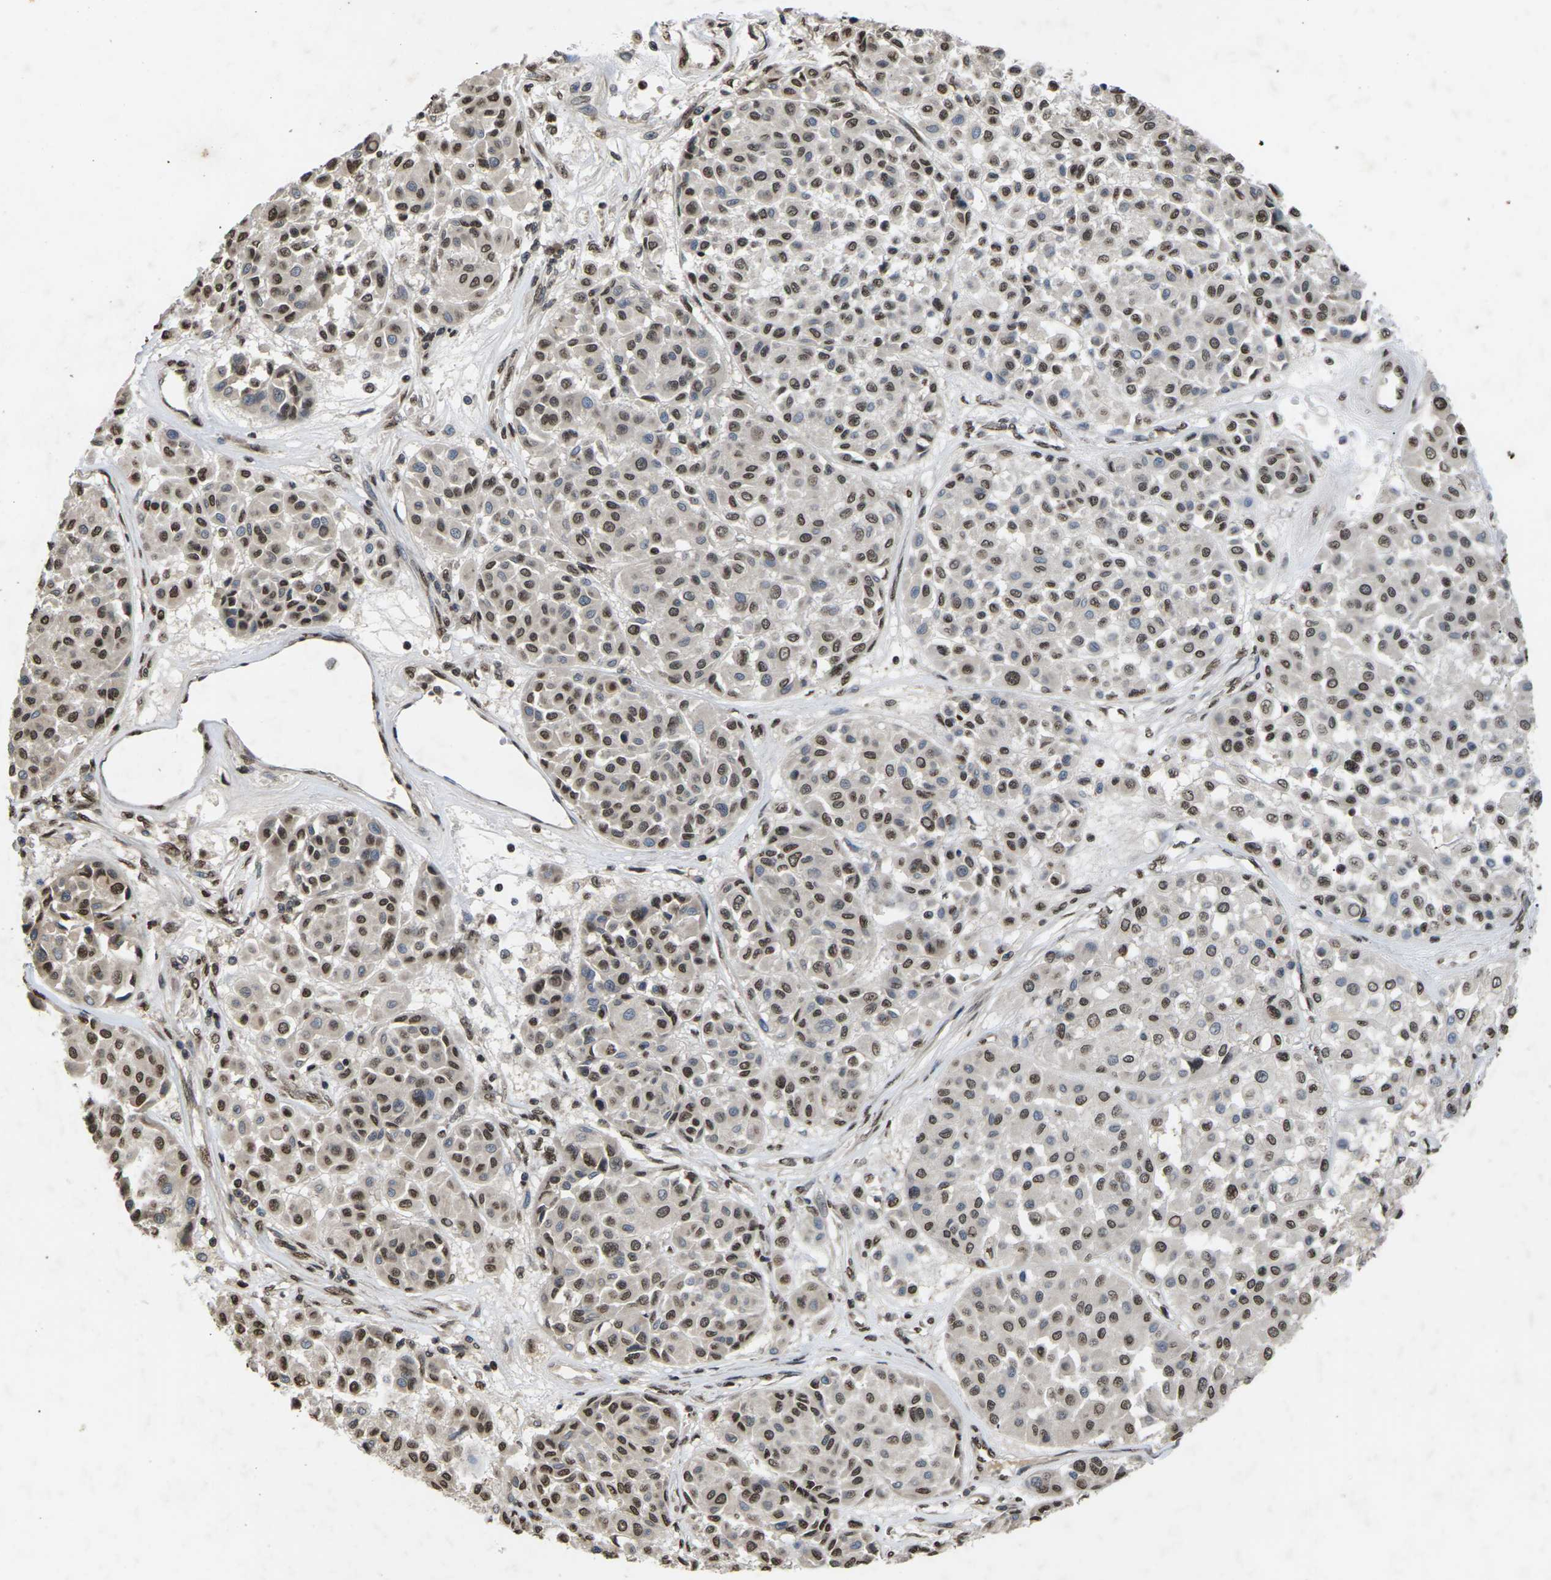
{"staining": {"intensity": "moderate", "quantity": ">75%", "location": "nuclear"}, "tissue": "melanoma", "cell_type": "Tumor cells", "image_type": "cancer", "snomed": [{"axis": "morphology", "description": "Malignant melanoma, Metastatic site"}, {"axis": "topography", "description": "Soft tissue"}], "caption": "Immunohistochemistry of human malignant melanoma (metastatic site) displays medium levels of moderate nuclear positivity in approximately >75% of tumor cells.", "gene": "EMSY", "patient": {"sex": "male", "age": 41}}